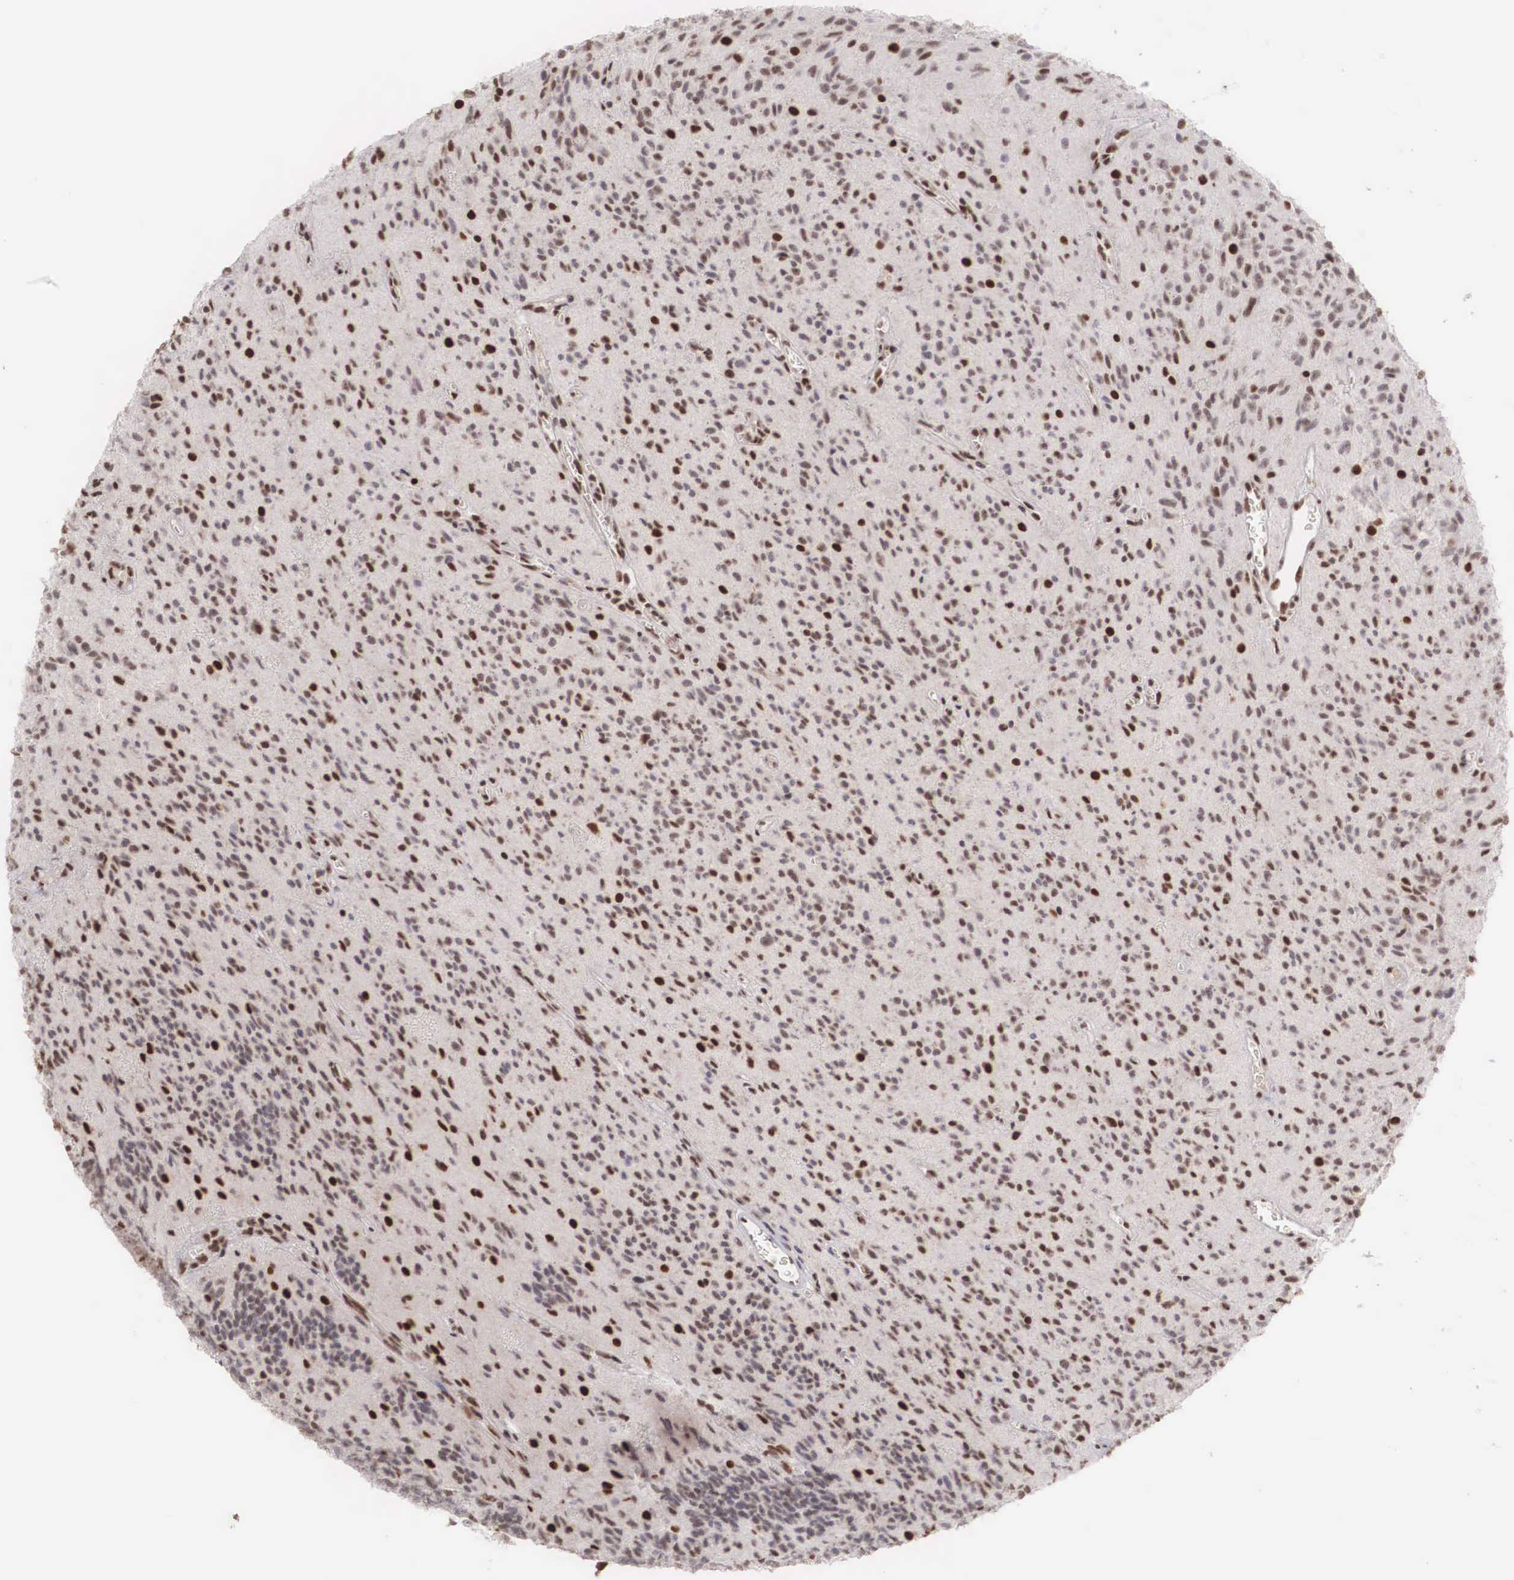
{"staining": {"intensity": "moderate", "quantity": "25%-75%", "location": "nuclear"}, "tissue": "glioma", "cell_type": "Tumor cells", "image_type": "cancer", "snomed": [{"axis": "morphology", "description": "Glioma, malignant, Low grade"}, {"axis": "topography", "description": "Brain"}], "caption": "This is a histology image of immunohistochemistry staining of glioma, which shows moderate positivity in the nuclear of tumor cells.", "gene": "HTATSF1", "patient": {"sex": "female", "age": 15}}